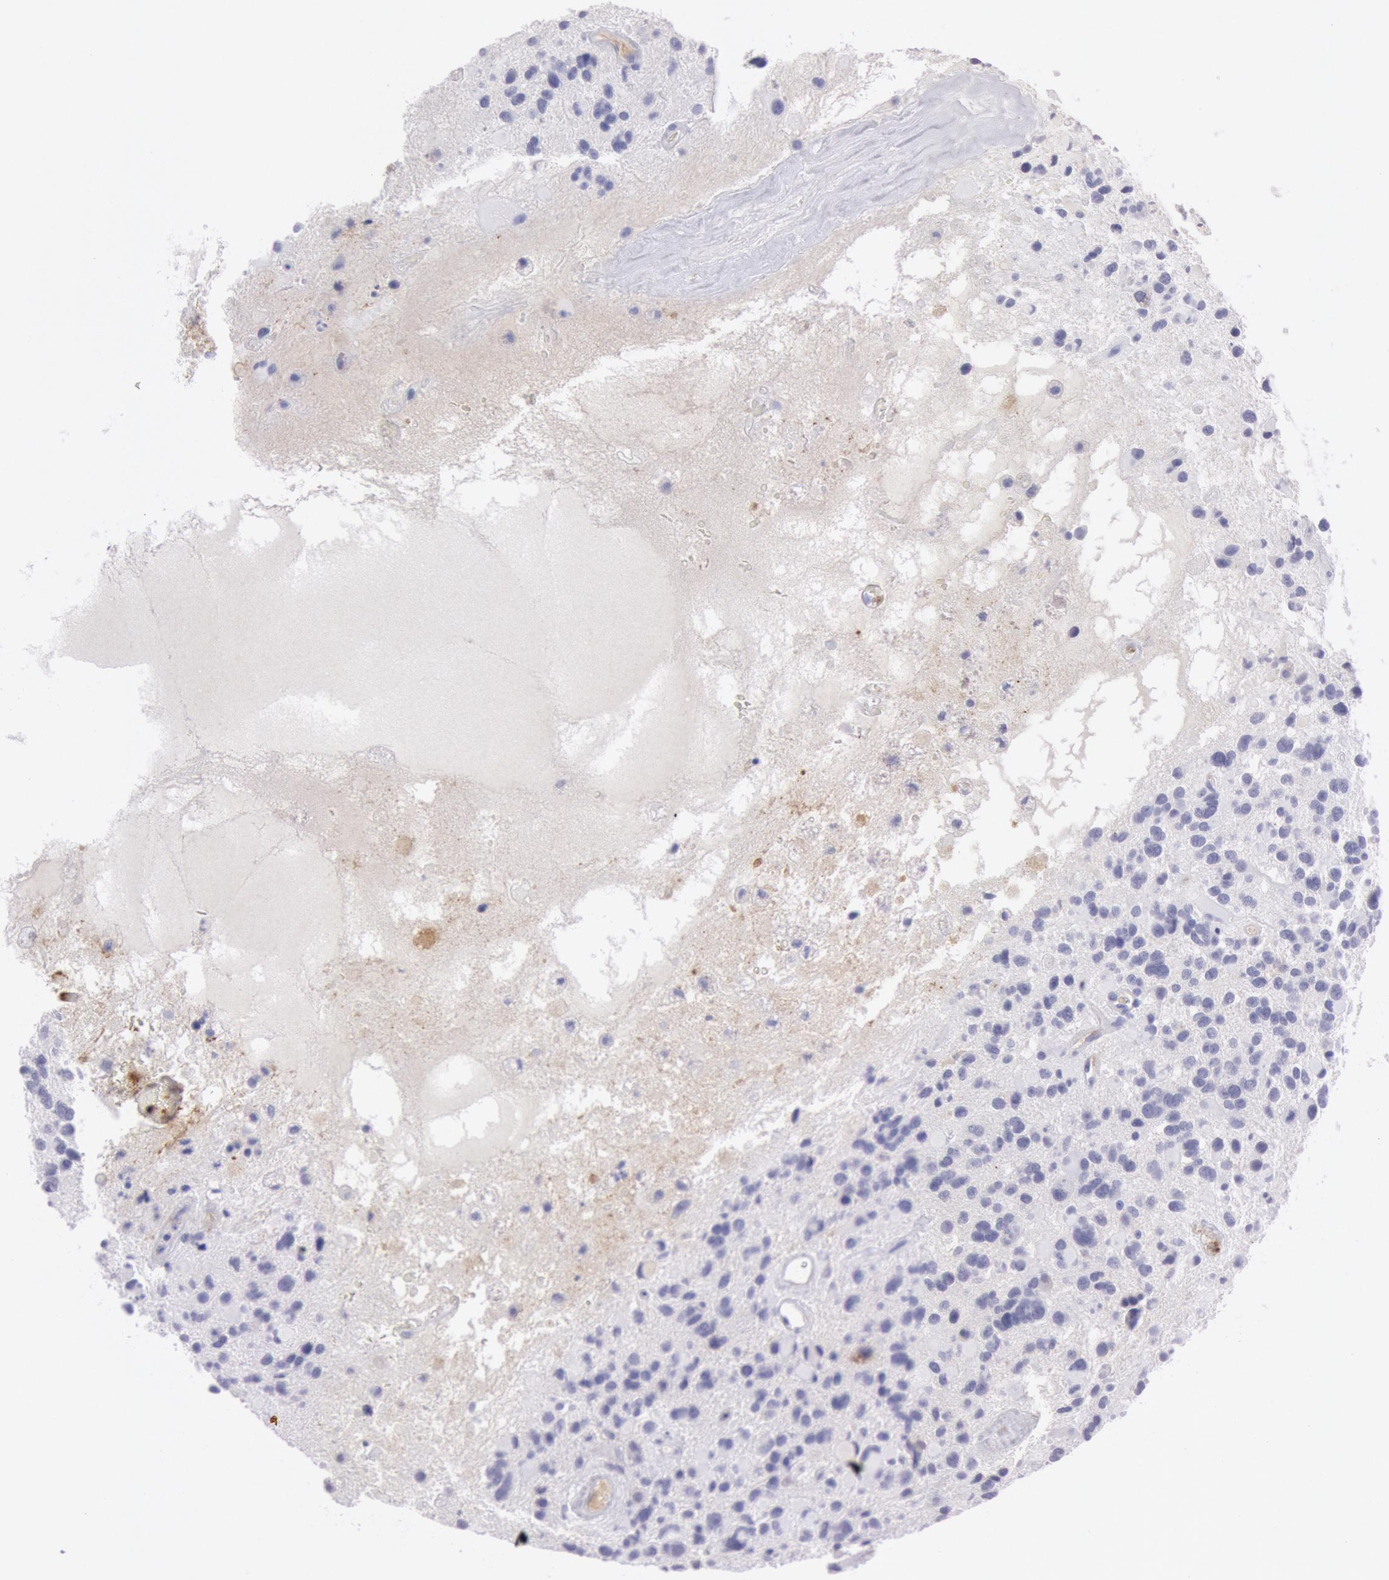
{"staining": {"intensity": "negative", "quantity": "none", "location": "none"}, "tissue": "glioma", "cell_type": "Tumor cells", "image_type": "cancer", "snomed": [{"axis": "morphology", "description": "Glioma, malignant, High grade"}, {"axis": "topography", "description": "Brain"}], "caption": "Malignant glioma (high-grade) was stained to show a protein in brown. There is no significant staining in tumor cells.", "gene": "FCN1", "patient": {"sex": "female", "age": 37}}